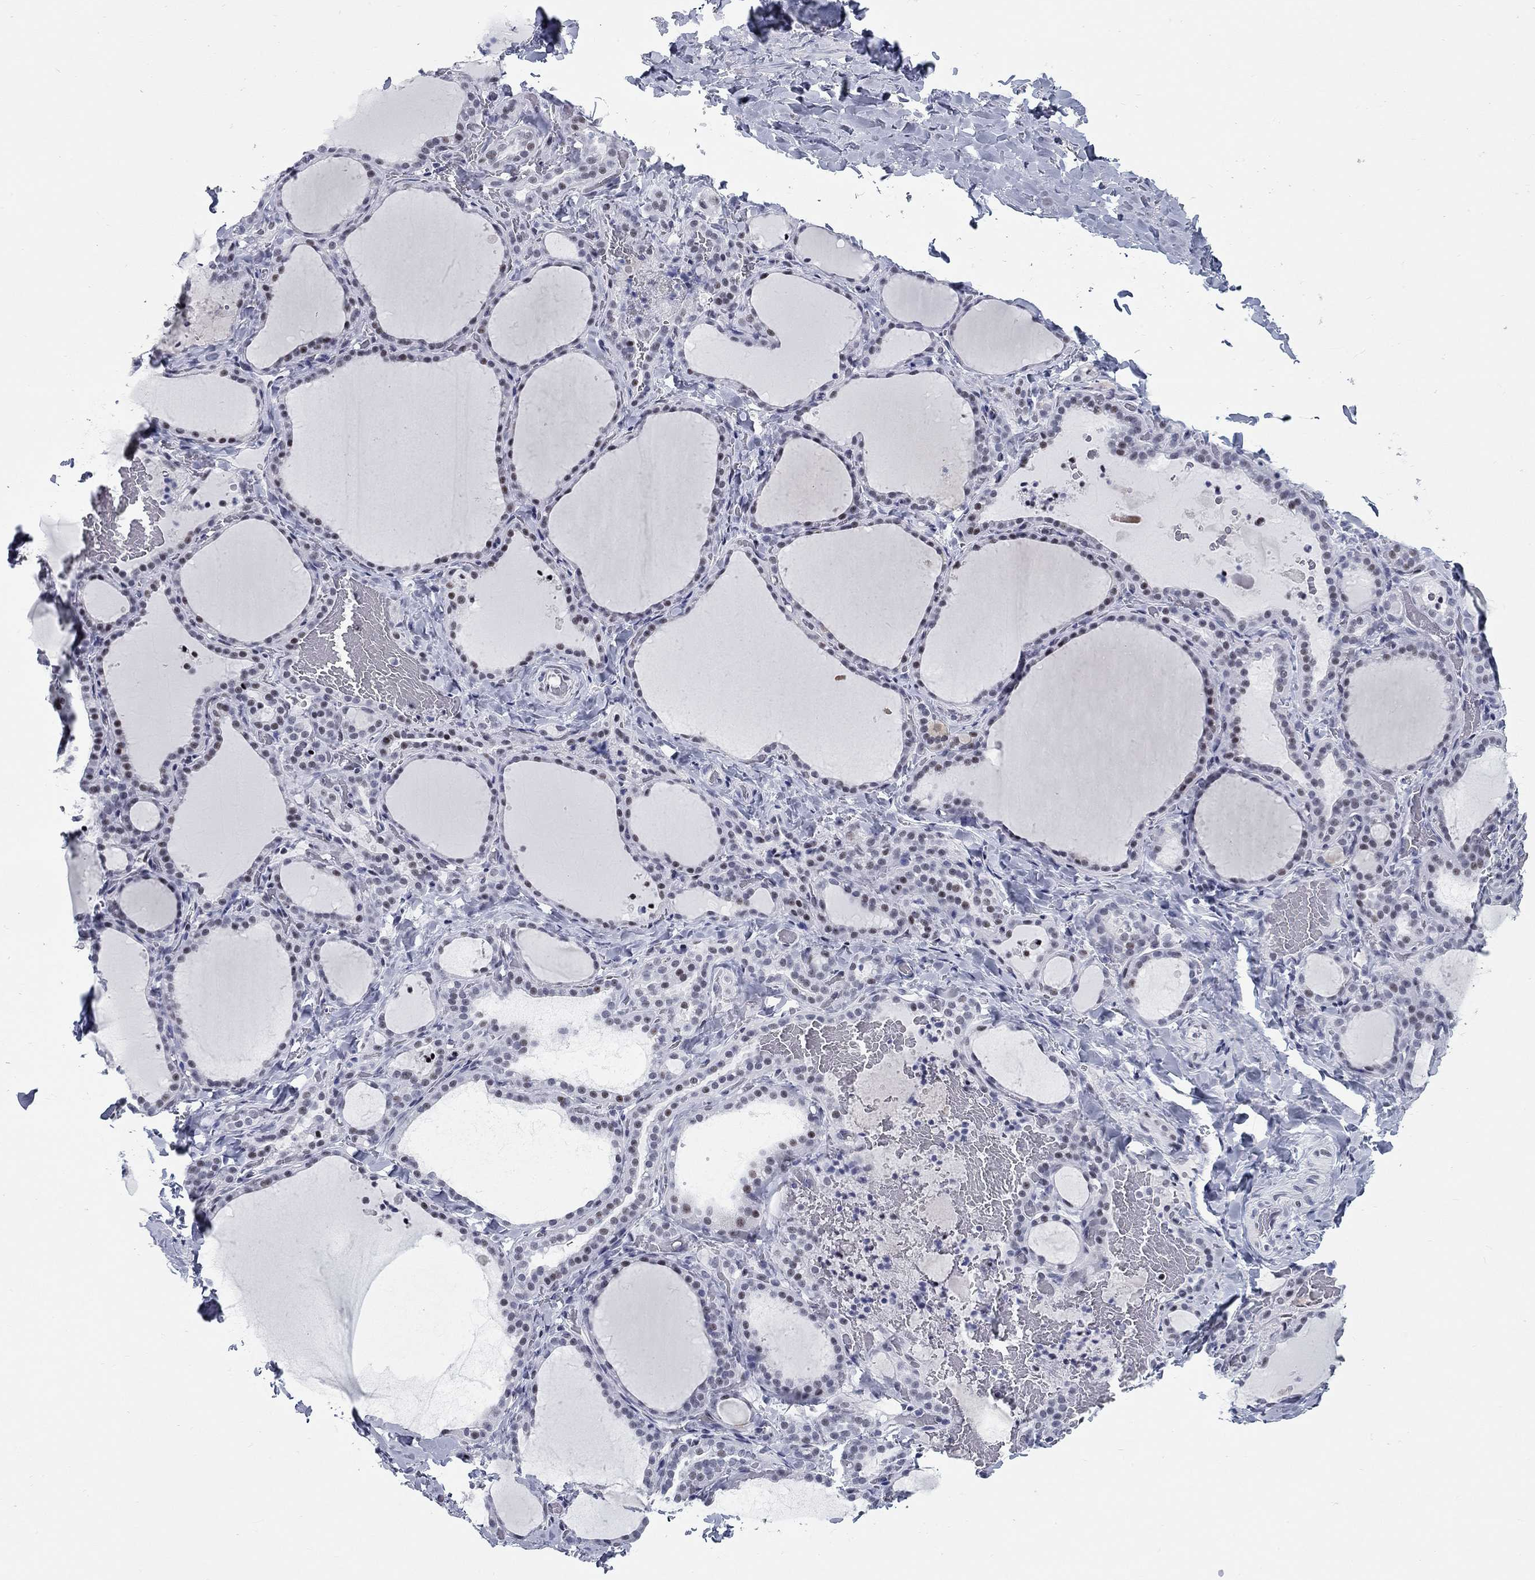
{"staining": {"intensity": "negative", "quantity": "none", "location": "none"}, "tissue": "thyroid gland", "cell_type": "Glandular cells", "image_type": "normal", "snomed": [{"axis": "morphology", "description": "Normal tissue, NOS"}, {"axis": "topography", "description": "Thyroid gland"}], "caption": "Immunohistochemical staining of unremarkable thyroid gland shows no significant expression in glandular cells. (Brightfield microscopy of DAB (3,3'-diaminobenzidine) immunohistochemistry at high magnification).", "gene": "ASF1B", "patient": {"sex": "female", "age": 22}}